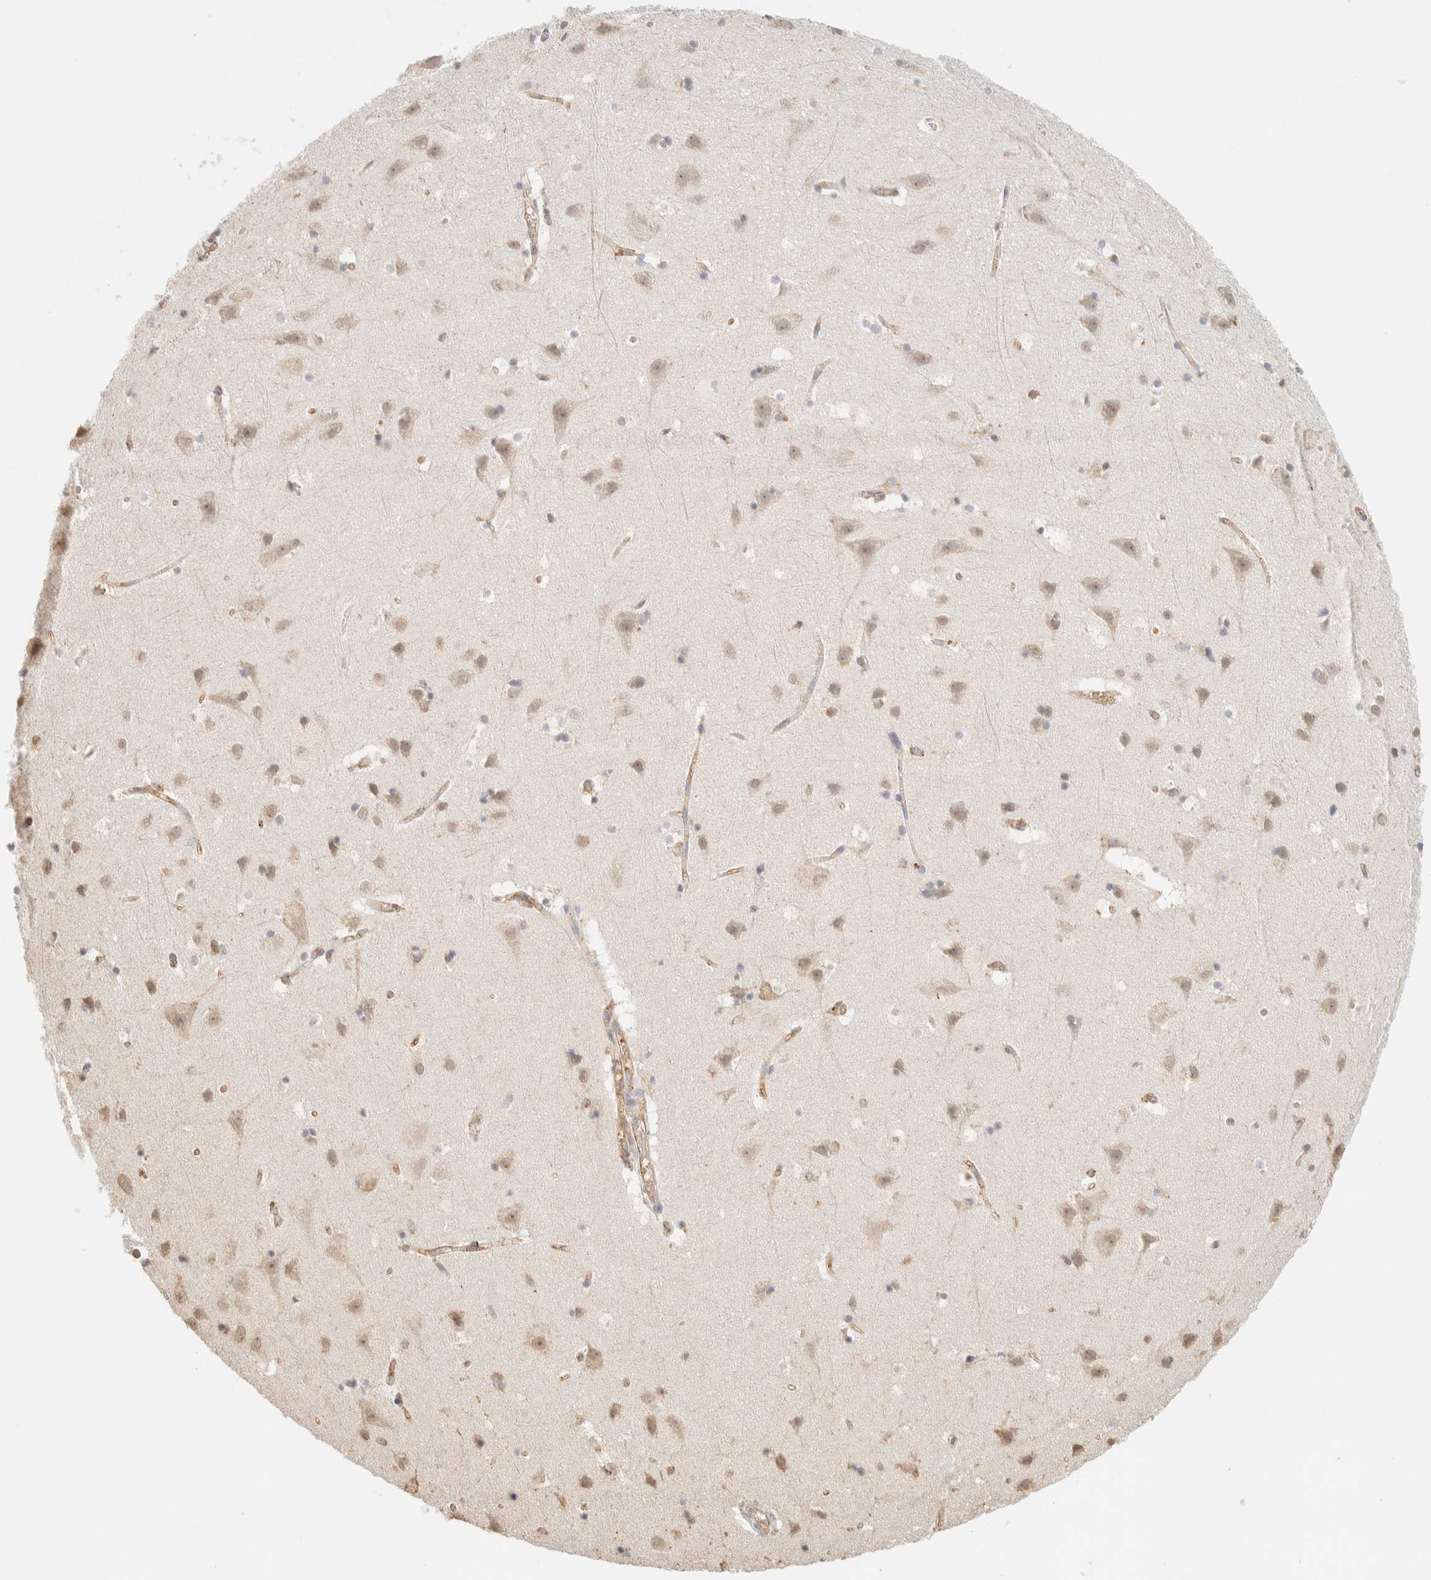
{"staining": {"intensity": "moderate", "quantity": ">75%", "location": "cytoplasmic/membranous"}, "tissue": "cerebral cortex", "cell_type": "Endothelial cells", "image_type": "normal", "snomed": [{"axis": "morphology", "description": "Normal tissue, NOS"}, {"axis": "topography", "description": "Cerebral cortex"}], "caption": "IHC of unremarkable human cerebral cortex reveals medium levels of moderate cytoplasmic/membranous positivity in about >75% of endothelial cells. (DAB (3,3'-diaminobenzidine) = brown stain, brightfield microscopy at high magnification).", "gene": "TBC1D8B", "patient": {"sex": "male", "age": 54}}